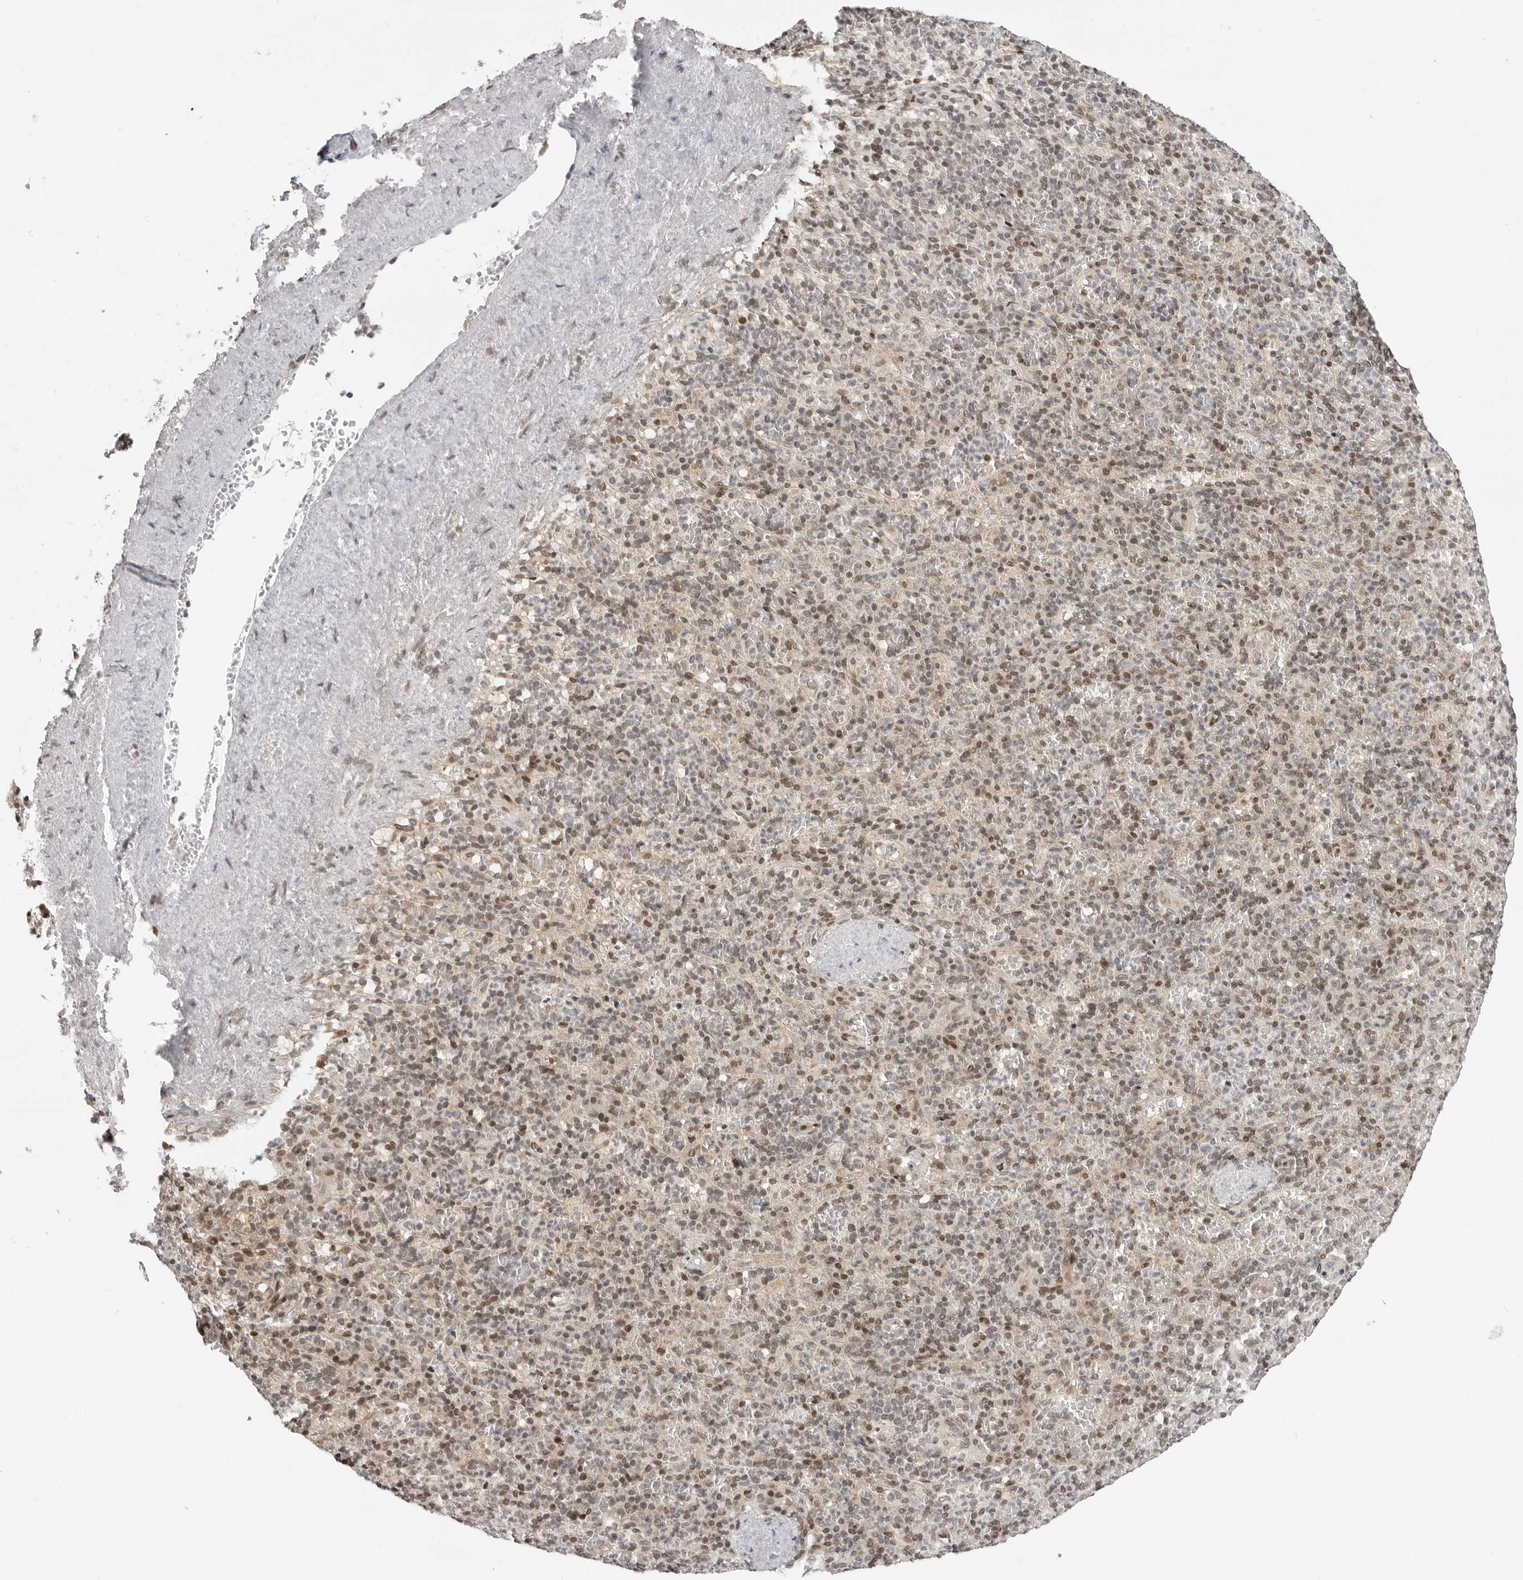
{"staining": {"intensity": "moderate", "quantity": "25%-75%", "location": "nuclear"}, "tissue": "spleen", "cell_type": "Cells in red pulp", "image_type": "normal", "snomed": [{"axis": "morphology", "description": "Normal tissue, NOS"}, {"axis": "topography", "description": "Spleen"}], "caption": "Protein positivity by immunohistochemistry (IHC) demonstrates moderate nuclear expression in about 25%-75% of cells in red pulp in unremarkable spleen.", "gene": "C8orf33", "patient": {"sex": "female", "age": 74}}